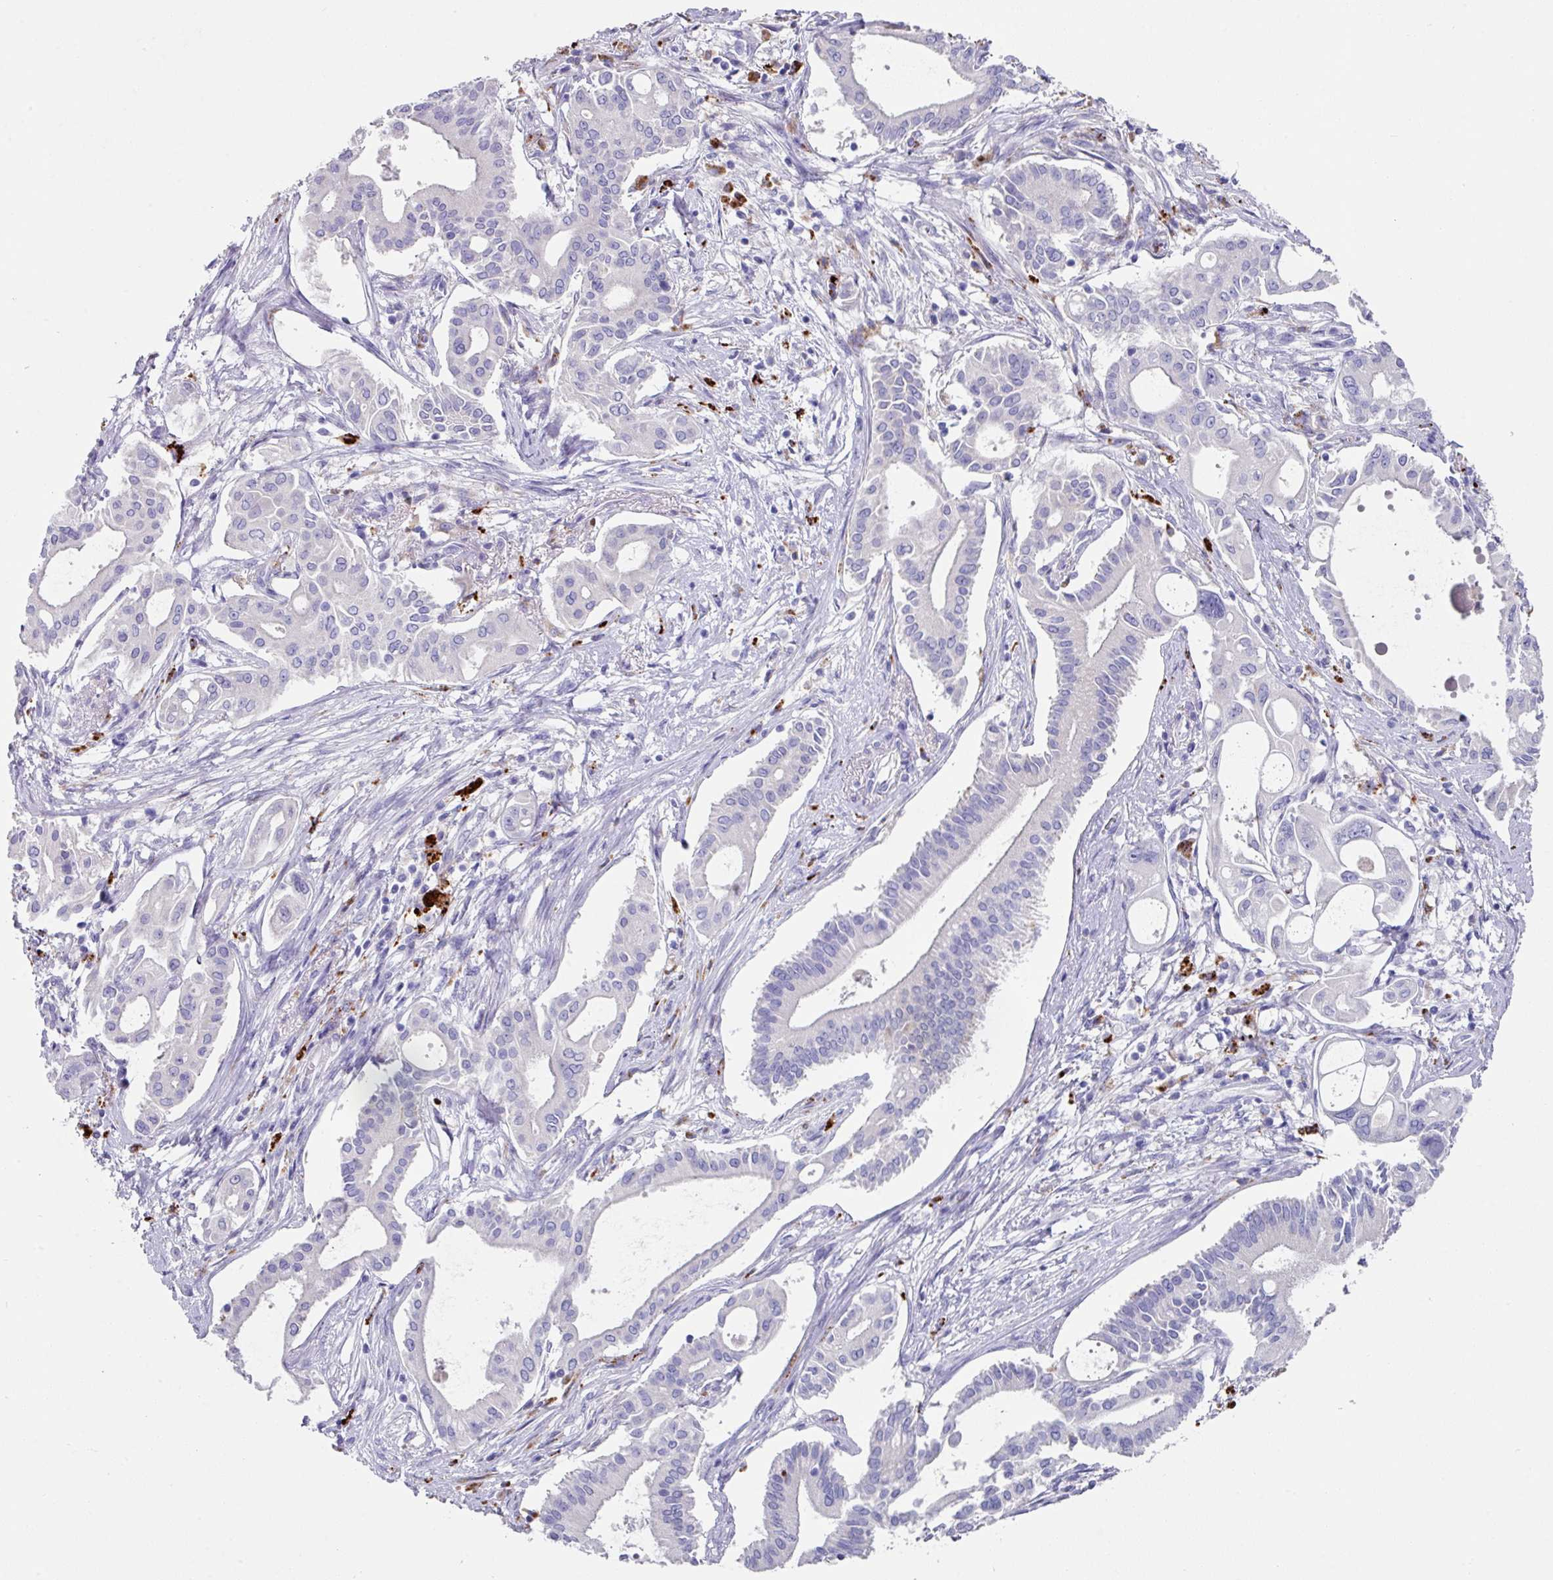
{"staining": {"intensity": "negative", "quantity": "none", "location": "none"}, "tissue": "pancreatic cancer", "cell_type": "Tumor cells", "image_type": "cancer", "snomed": [{"axis": "morphology", "description": "Adenocarcinoma, NOS"}, {"axis": "topography", "description": "Pancreas"}], "caption": "DAB (3,3'-diaminobenzidine) immunohistochemical staining of human pancreatic cancer reveals no significant staining in tumor cells. The staining is performed using DAB brown chromogen with nuclei counter-stained in using hematoxylin.", "gene": "CPVL", "patient": {"sex": "female", "age": 68}}